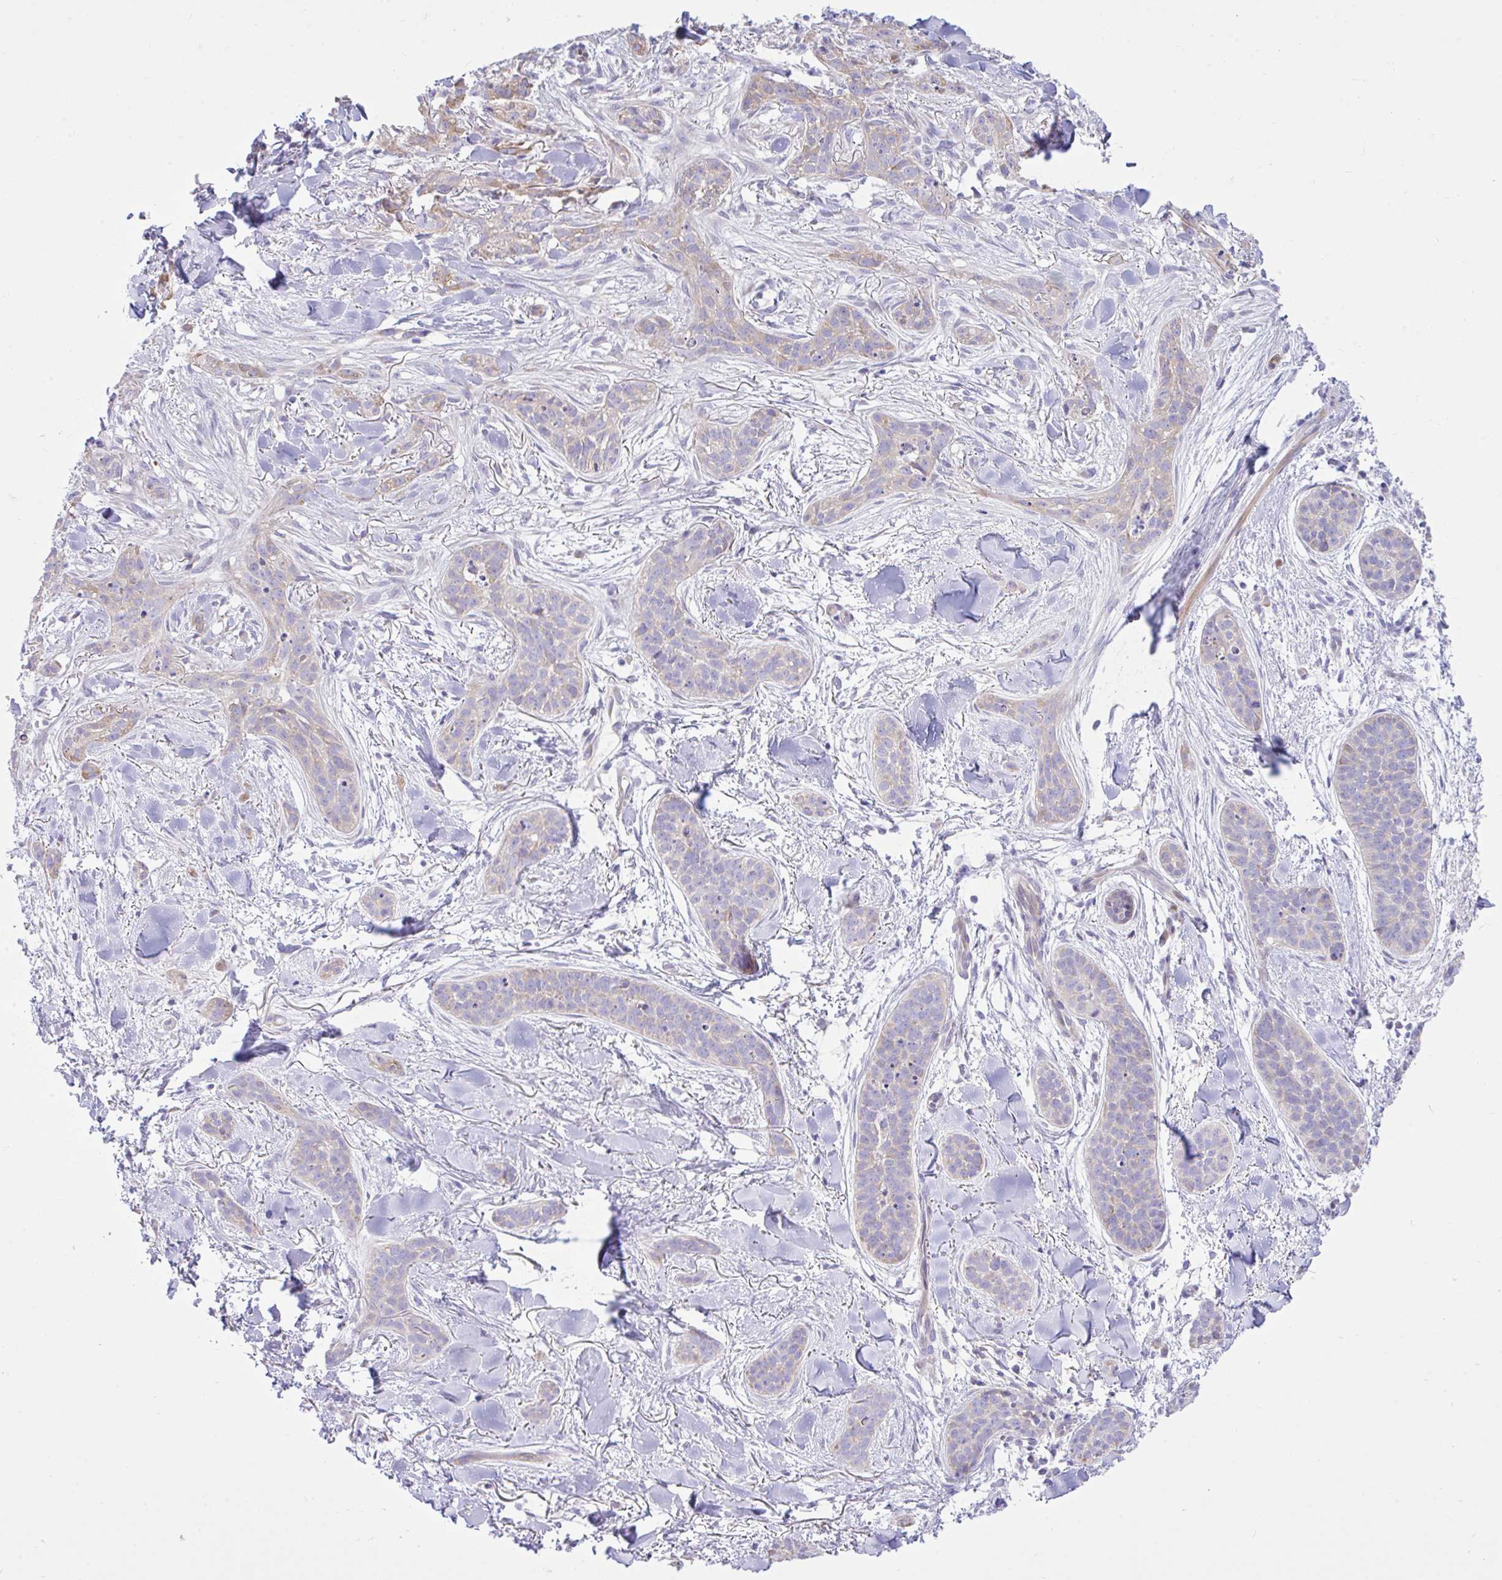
{"staining": {"intensity": "weak", "quantity": "<25%", "location": "cytoplasmic/membranous"}, "tissue": "skin cancer", "cell_type": "Tumor cells", "image_type": "cancer", "snomed": [{"axis": "morphology", "description": "Basal cell carcinoma"}, {"axis": "topography", "description": "Skin"}], "caption": "This is an IHC image of human skin basal cell carcinoma. There is no staining in tumor cells.", "gene": "EEF1A2", "patient": {"sex": "male", "age": 52}}